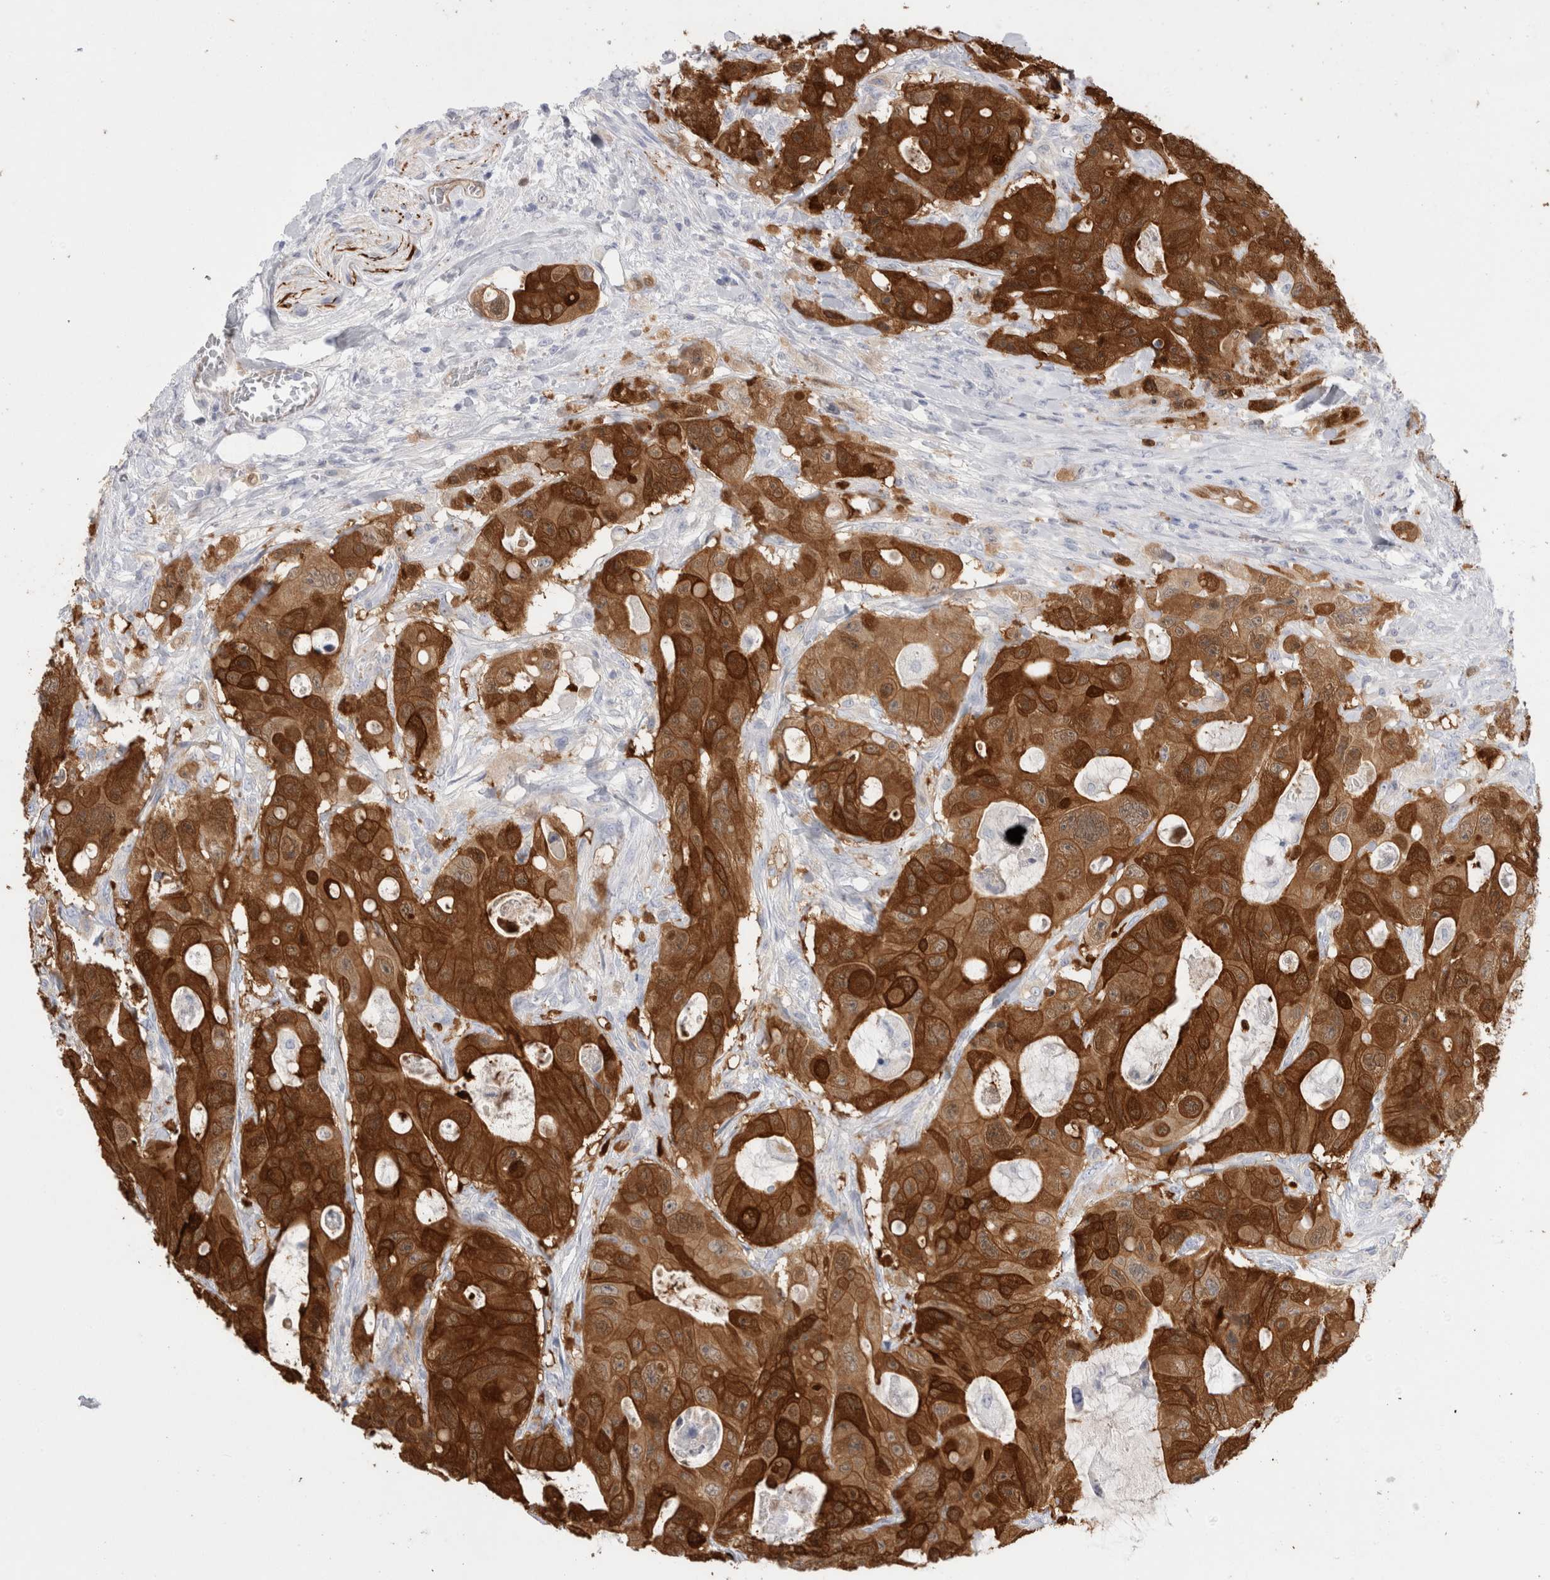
{"staining": {"intensity": "strong", "quantity": ">75%", "location": "cytoplasmic/membranous"}, "tissue": "colorectal cancer", "cell_type": "Tumor cells", "image_type": "cancer", "snomed": [{"axis": "morphology", "description": "Adenocarcinoma, NOS"}, {"axis": "topography", "description": "Colon"}], "caption": "A brown stain labels strong cytoplasmic/membranous positivity of a protein in colorectal cancer (adenocarcinoma) tumor cells.", "gene": "NAPEPLD", "patient": {"sex": "female", "age": 46}}